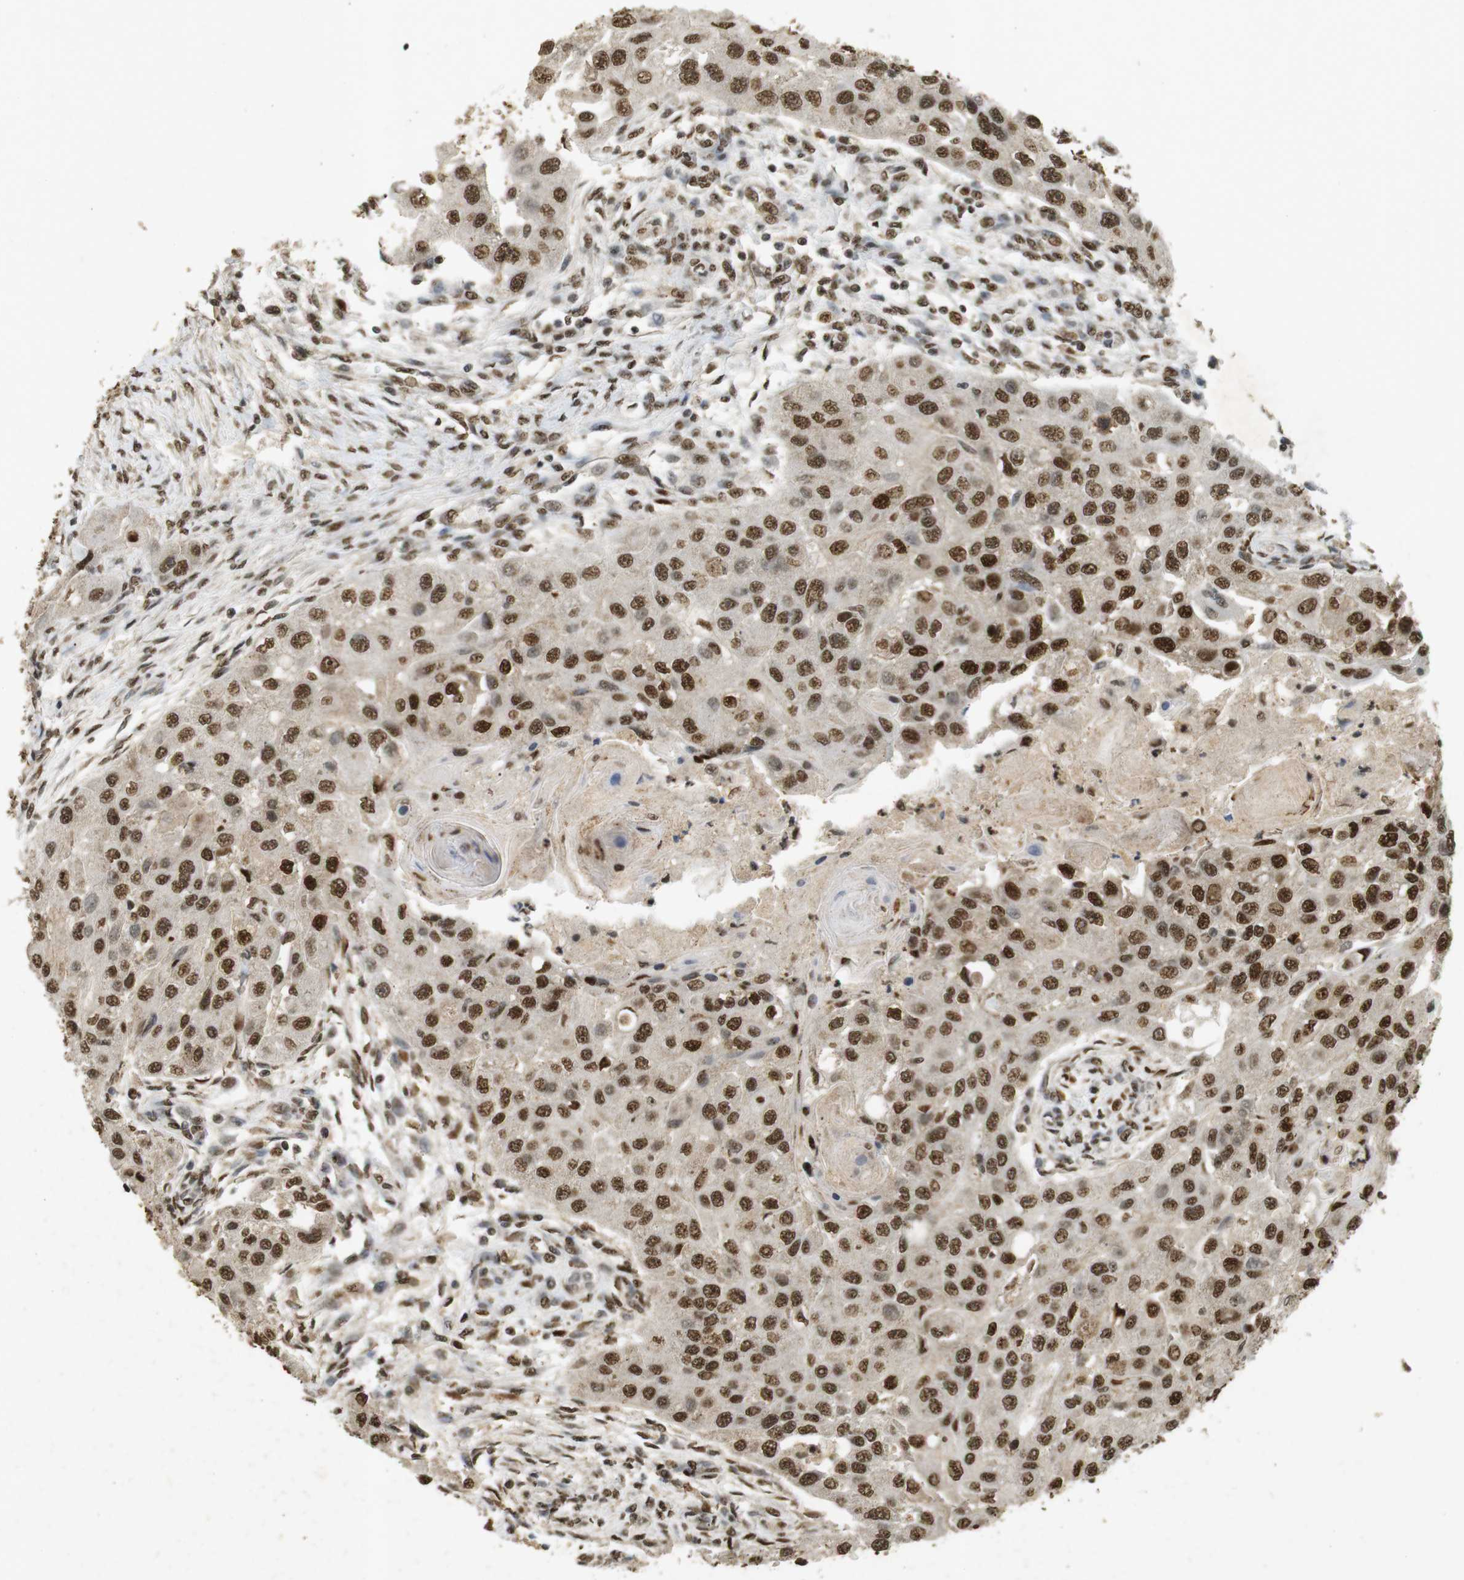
{"staining": {"intensity": "strong", "quantity": ">75%", "location": "cytoplasmic/membranous,nuclear"}, "tissue": "head and neck cancer", "cell_type": "Tumor cells", "image_type": "cancer", "snomed": [{"axis": "morphology", "description": "Normal tissue, NOS"}, {"axis": "morphology", "description": "Squamous cell carcinoma, NOS"}, {"axis": "topography", "description": "Skeletal muscle"}, {"axis": "topography", "description": "Head-Neck"}], "caption": "Protein expression analysis of head and neck squamous cell carcinoma exhibits strong cytoplasmic/membranous and nuclear staining in approximately >75% of tumor cells. Immunohistochemistry stains the protein of interest in brown and the nuclei are stained blue.", "gene": "GATA4", "patient": {"sex": "male", "age": 51}}